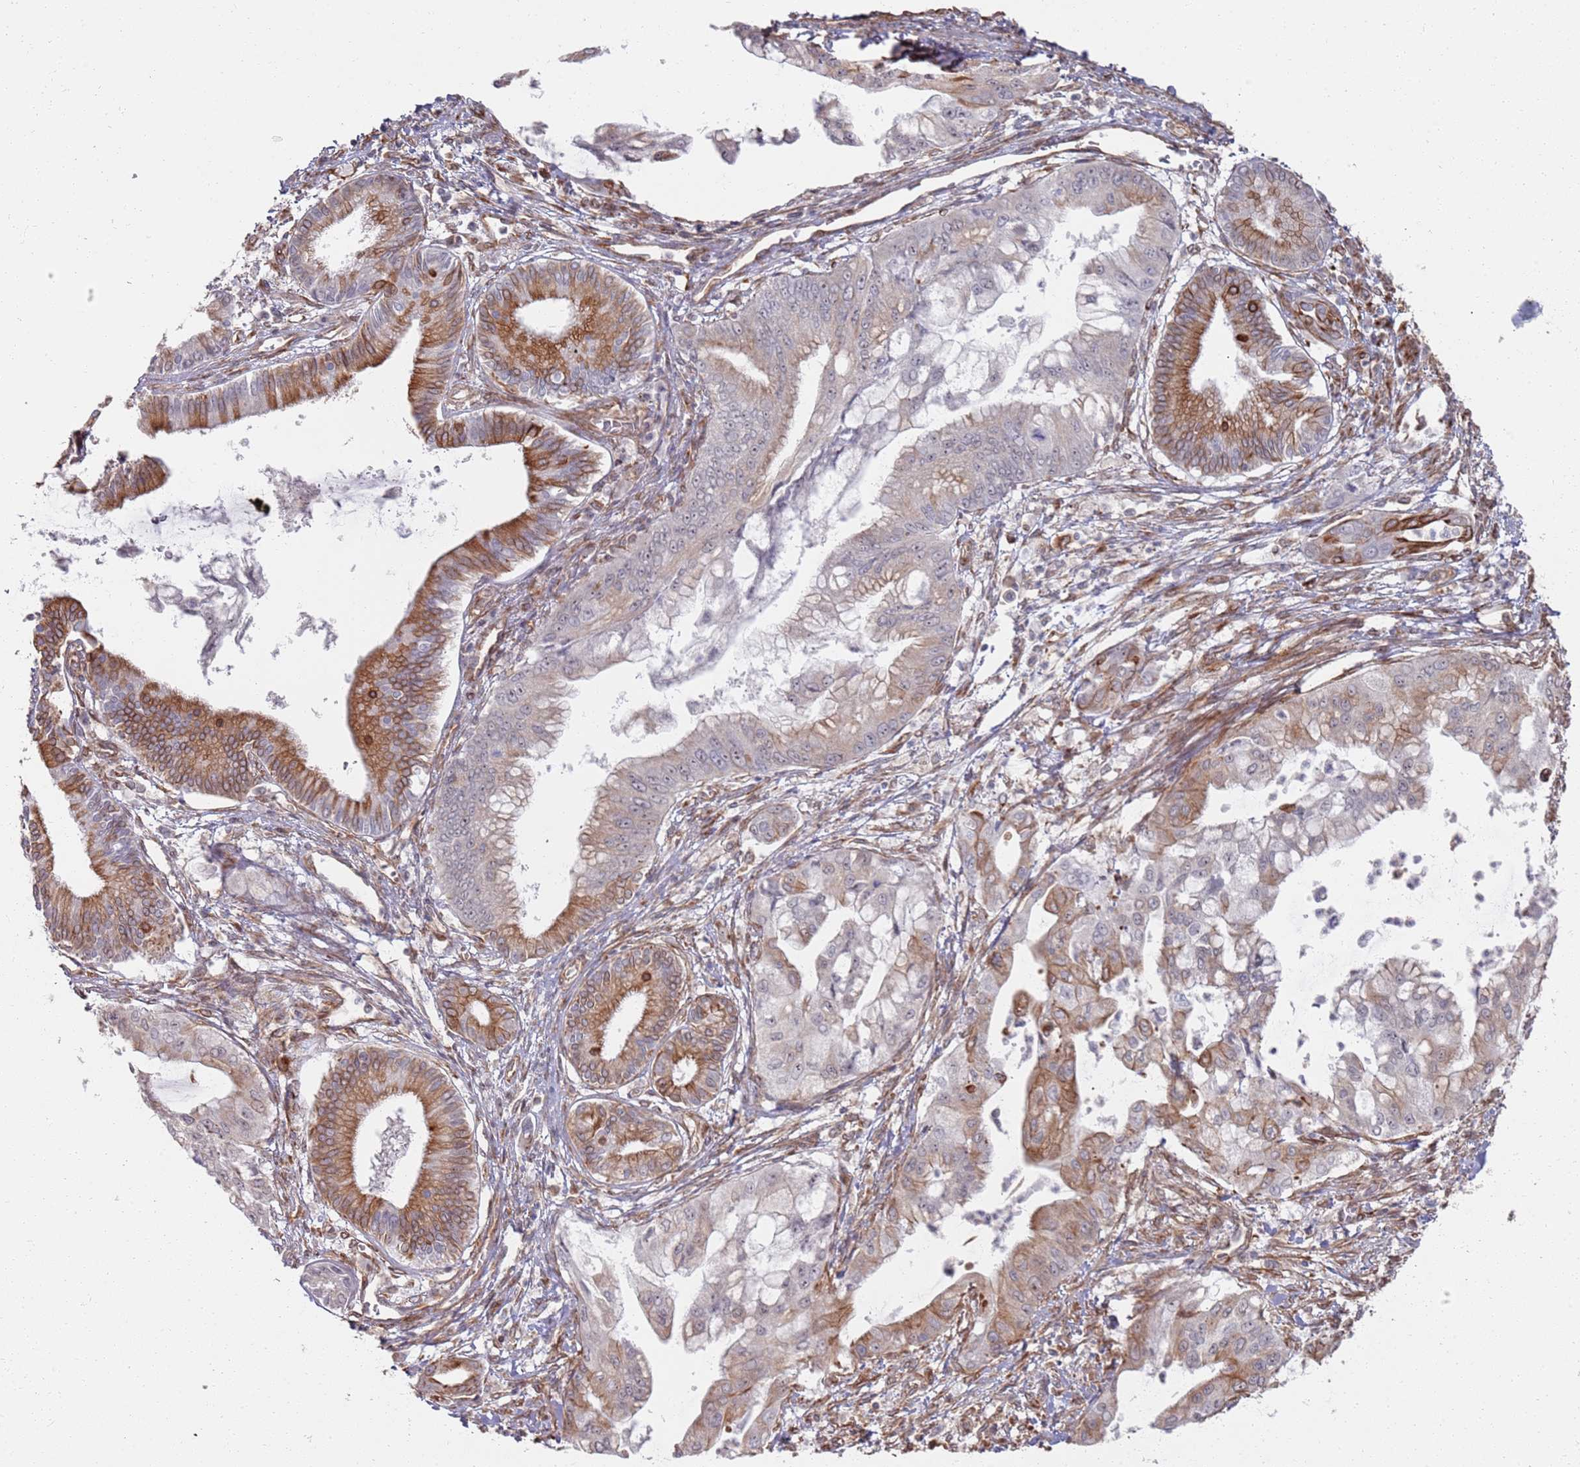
{"staining": {"intensity": "moderate", "quantity": "25%-75%", "location": "cytoplasmic/membranous"}, "tissue": "pancreatic cancer", "cell_type": "Tumor cells", "image_type": "cancer", "snomed": [{"axis": "morphology", "description": "Adenocarcinoma, NOS"}, {"axis": "topography", "description": "Pancreas"}], "caption": "Immunohistochemical staining of adenocarcinoma (pancreatic) displays medium levels of moderate cytoplasmic/membranous protein positivity in approximately 25%-75% of tumor cells. (IHC, brightfield microscopy, high magnification).", "gene": "PHF21A", "patient": {"sex": "male", "age": 46}}